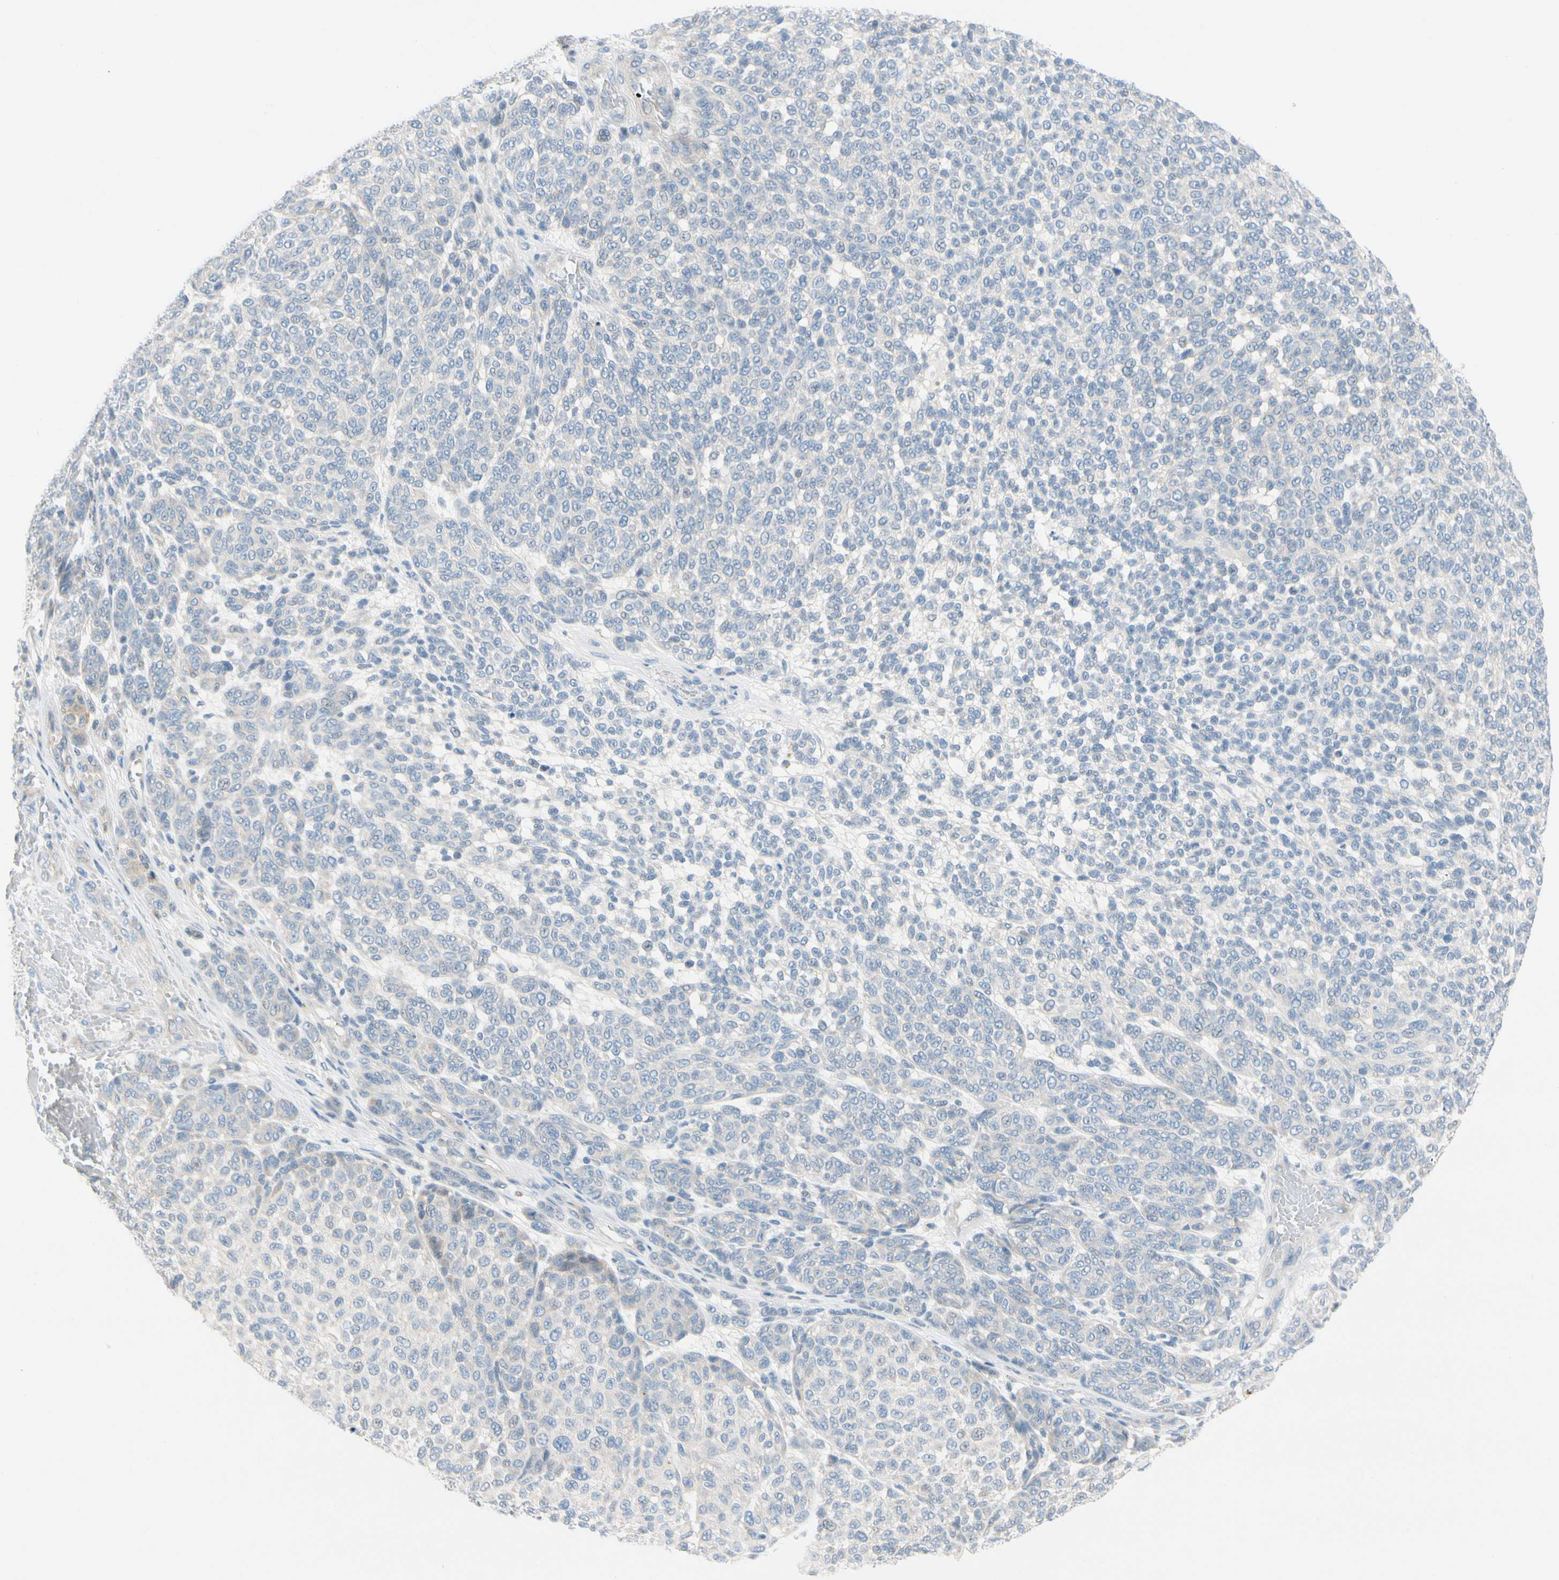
{"staining": {"intensity": "negative", "quantity": "none", "location": "none"}, "tissue": "melanoma", "cell_type": "Tumor cells", "image_type": "cancer", "snomed": [{"axis": "morphology", "description": "Malignant melanoma, NOS"}, {"axis": "topography", "description": "Skin"}], "caption": "Tumor cells are negative for brown protein staining in malignant melanoma.", "gene": "ZNF132", "patient": {"sex": "male", "age": 59}}